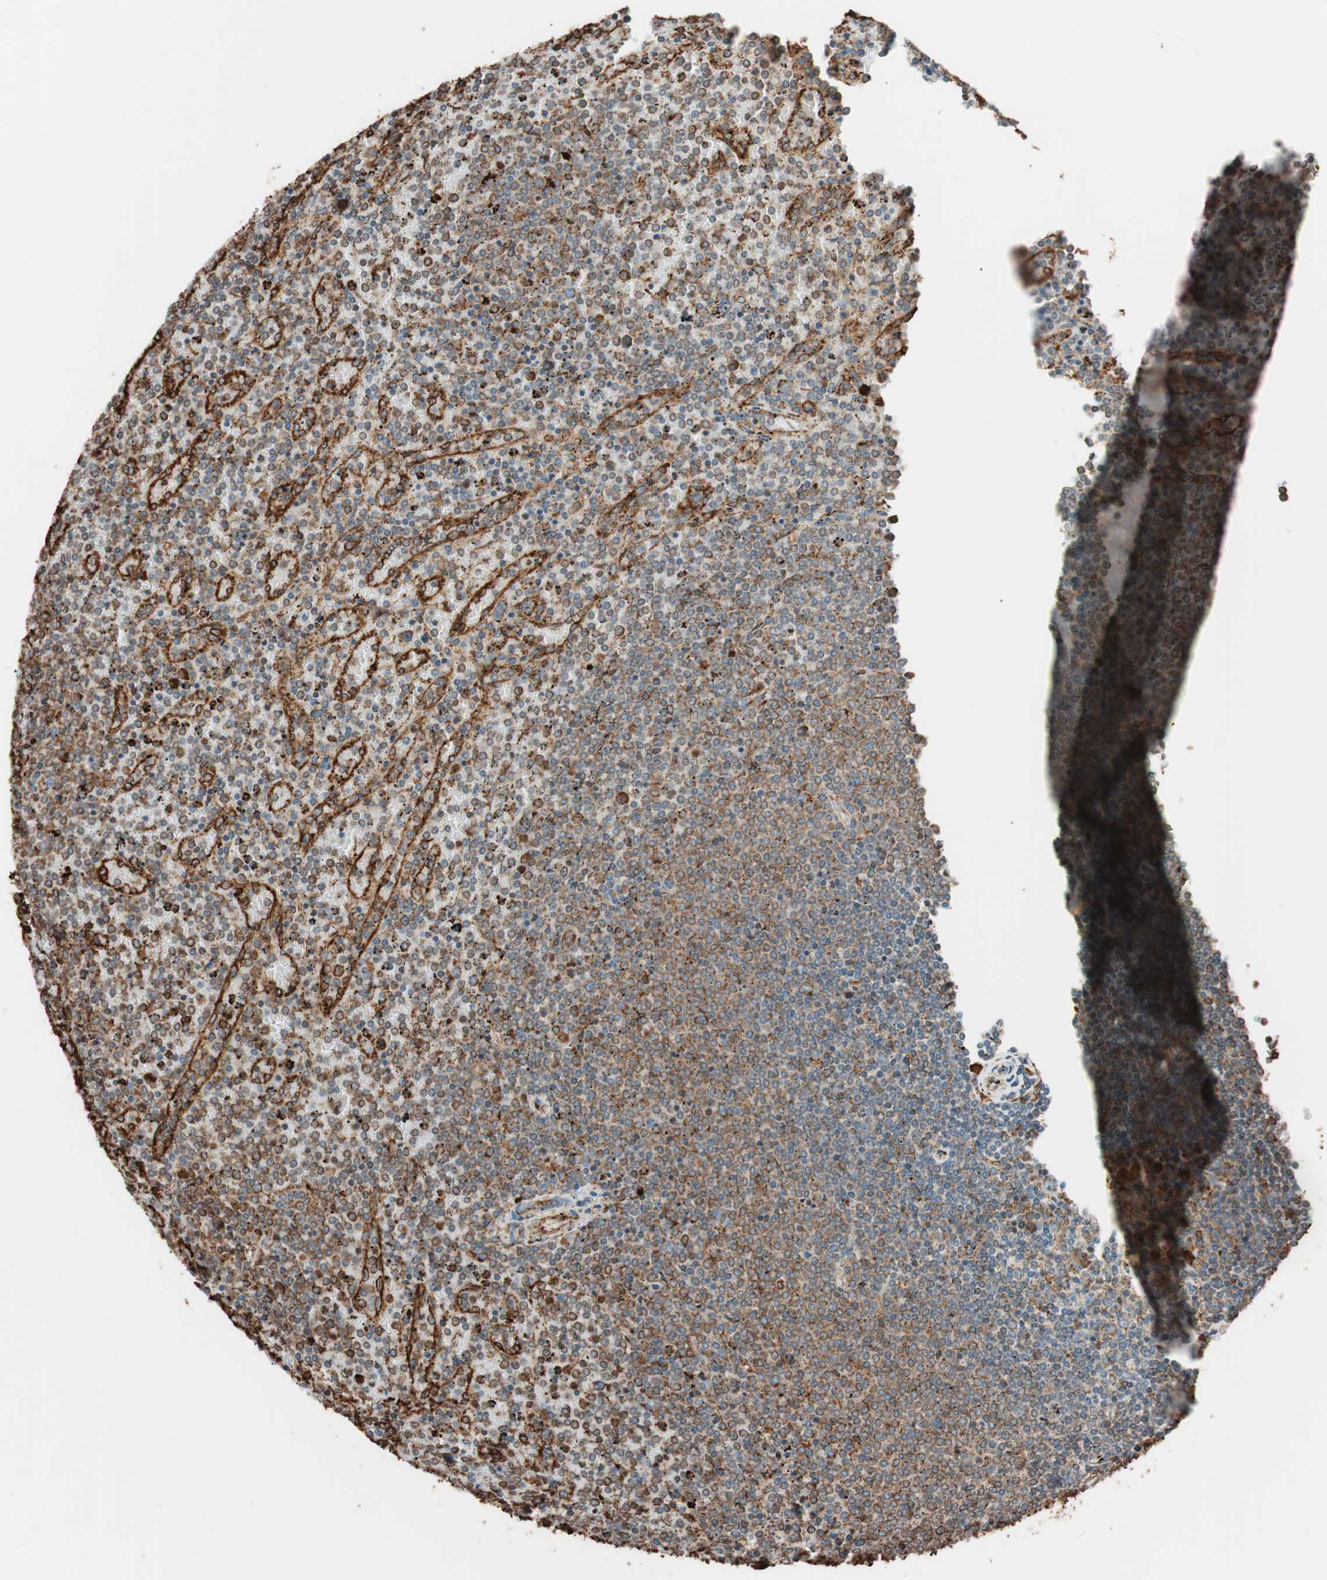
{"staining": {"intensity": "moderate", "quantity": ">75%", "location": "cytoplasmic/membranous"}, "tissue": "lymphoma", "cell_type": "Tumor cells", "image_type": "cancer", "snomed": [{"axis": "morphology", "description": "Malignant lymphoma, non-Hodgkin's type, Low grade"}, {"axis": "topography", "description": "Spleen"}], "caption": "An immunohistochemistry micrograph of neoplastic tissue is shown. Protein staining in brown highlights moderate cytoplasmic/membranous positivity in malignant lymphoma, non-Hodgkin's type (low-grade) within tumor cells. The staining was performed using DAB, with brown indicating positive protein expression. Nuclei are stained blue with hematoxylin.", "gene": "VEGFA", "patient": {"sex": "female", "age": 77}}